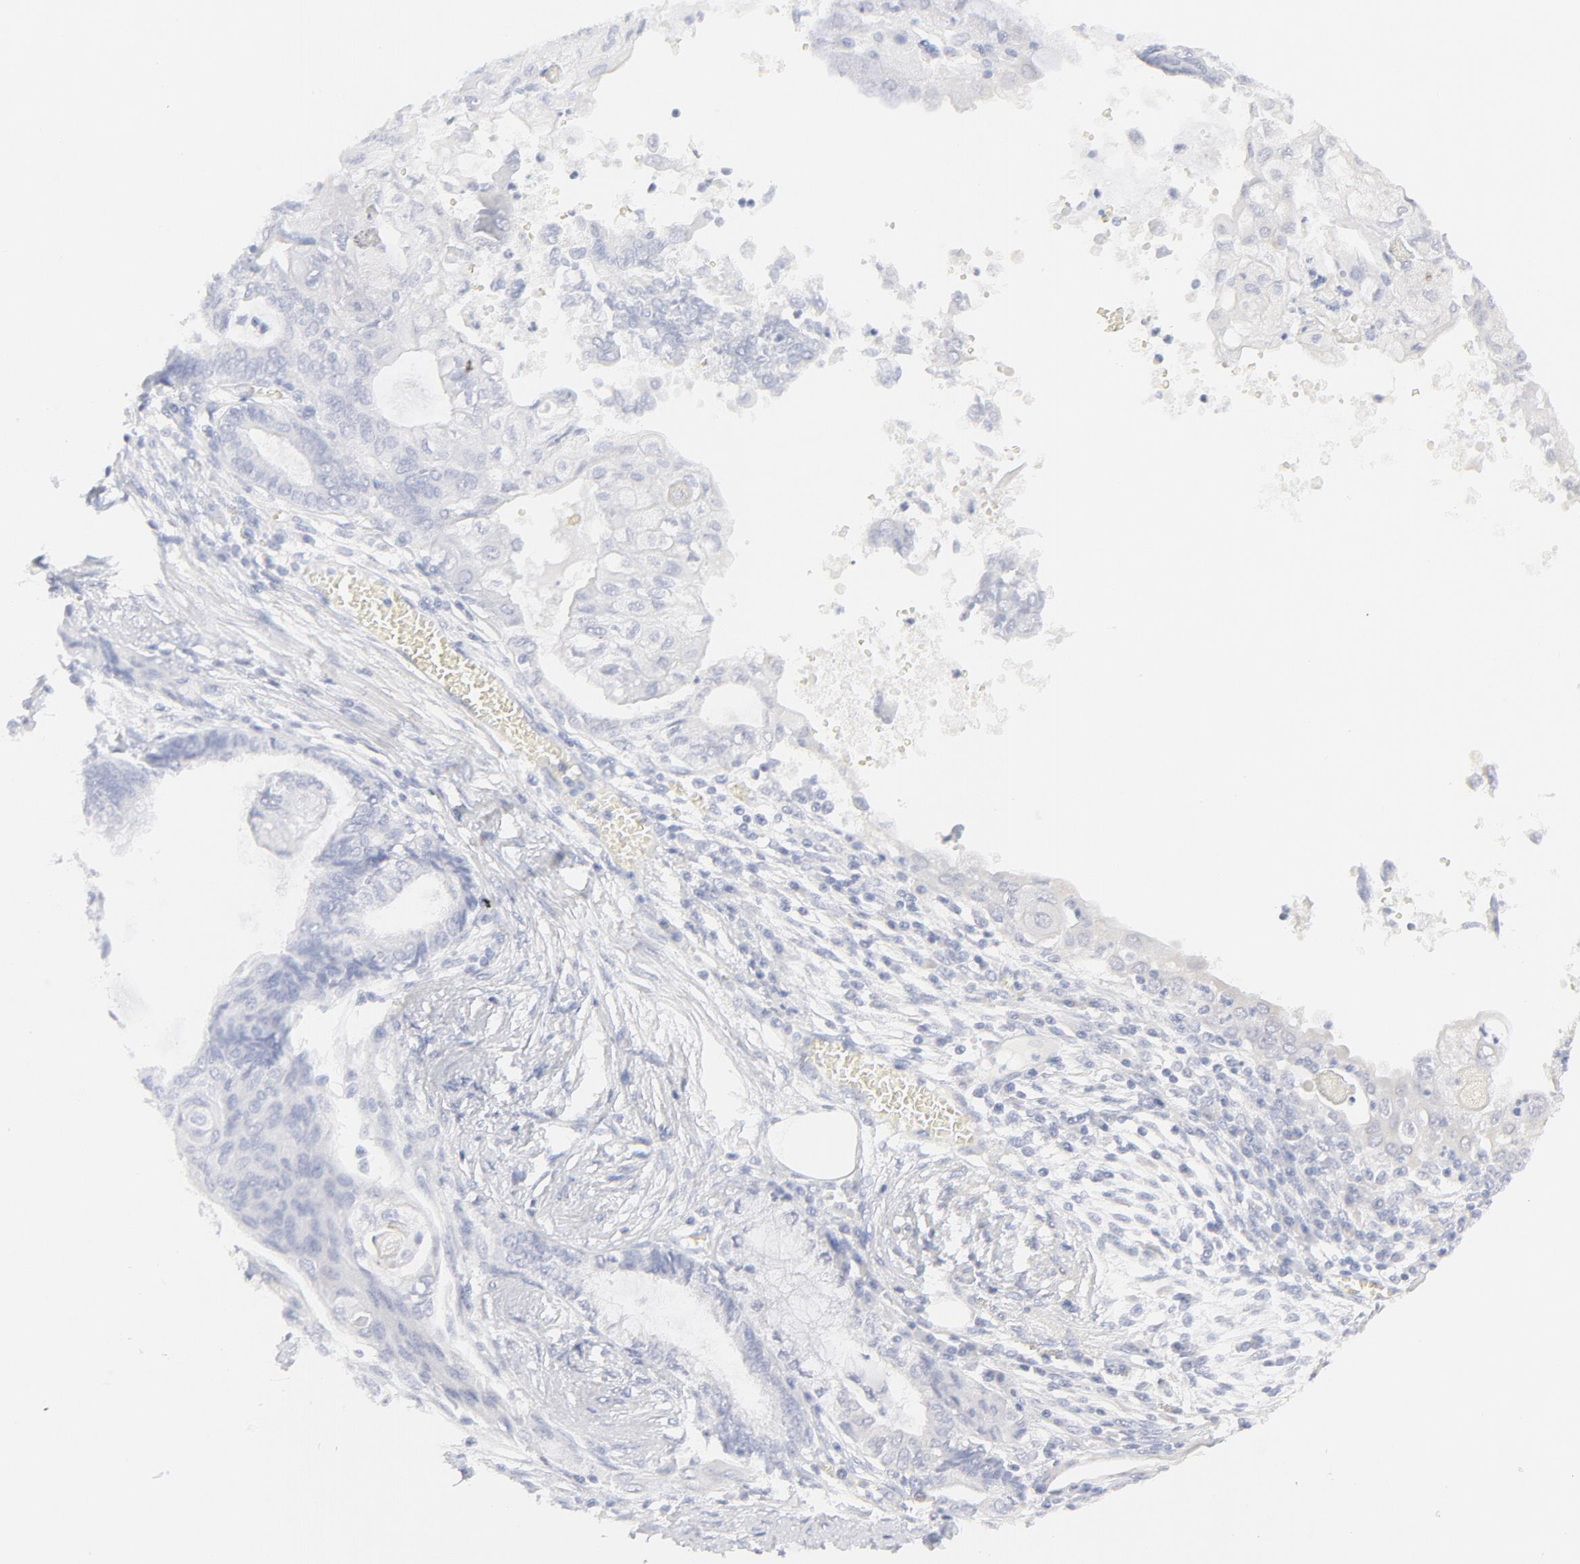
{"staining": {"intensity": "negative", "quantity": "none", "location": "none"}, "tissue": "endometrial cancer", "cell_type": "Tumor cells", "image_type": "cancer", "snomed": [{"axis": "morphology", "description": "Adenocarcinoma, NOS"}, {"axis": "topography", "description": "Endometrium"}], "caption": "High magnification brightfield microscopy of adenocarcinoma (endometrial) stained with DAB (3,3'-diaminobenzidine) (brown) and counterstained with hematoxylin (blue): tumor cells show no significant staining. The staining is performed using DAB (3,3'-diaminobenzidine) brown chromogen with nuclei counter-stained in using hematoxylin.", "gene": "NKX2-2", "patient": {"sex": "female", "age": 79}}